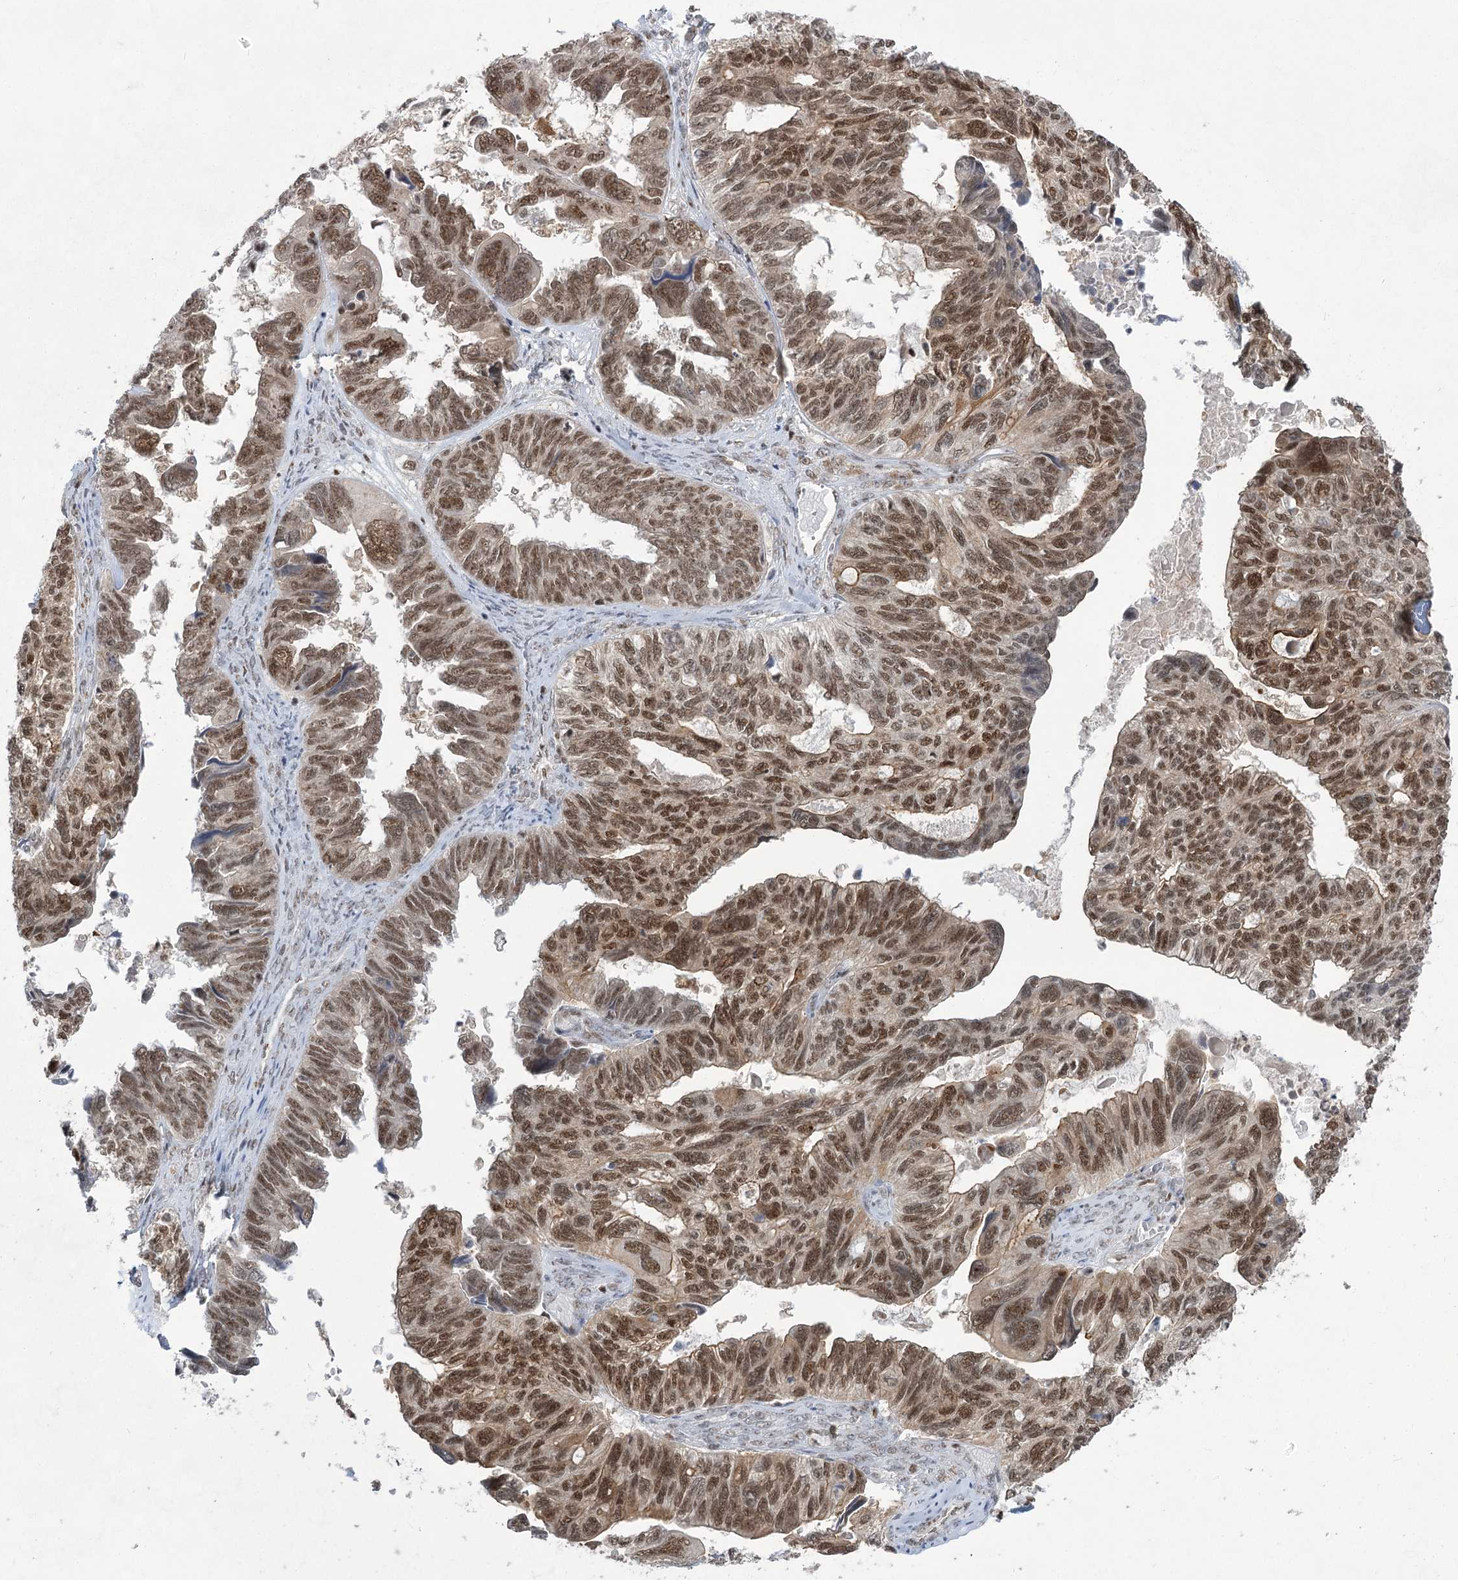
{"staining": {"intensity": "moderate", "quantity": ">75%", "location": "nuclear"}, "tissue": "ovarian cancer", "cell_type": "Tumor cells", "image_type": "cancer", "snomed": [{"axis": "morphology", "description": "Cystadenocarcinoma, serous, NOS"}, {"axis": "topography", "description": "Ovary"}], "caption": "About >75% of tumor cells in human ovarian serous cystadenocarcinoma show moderate nuclear protein positivity as visualized by brown immunohistochemical staining.", "gene": "ZCCHC8", "patient": {"sex": "female", "age": 79}}